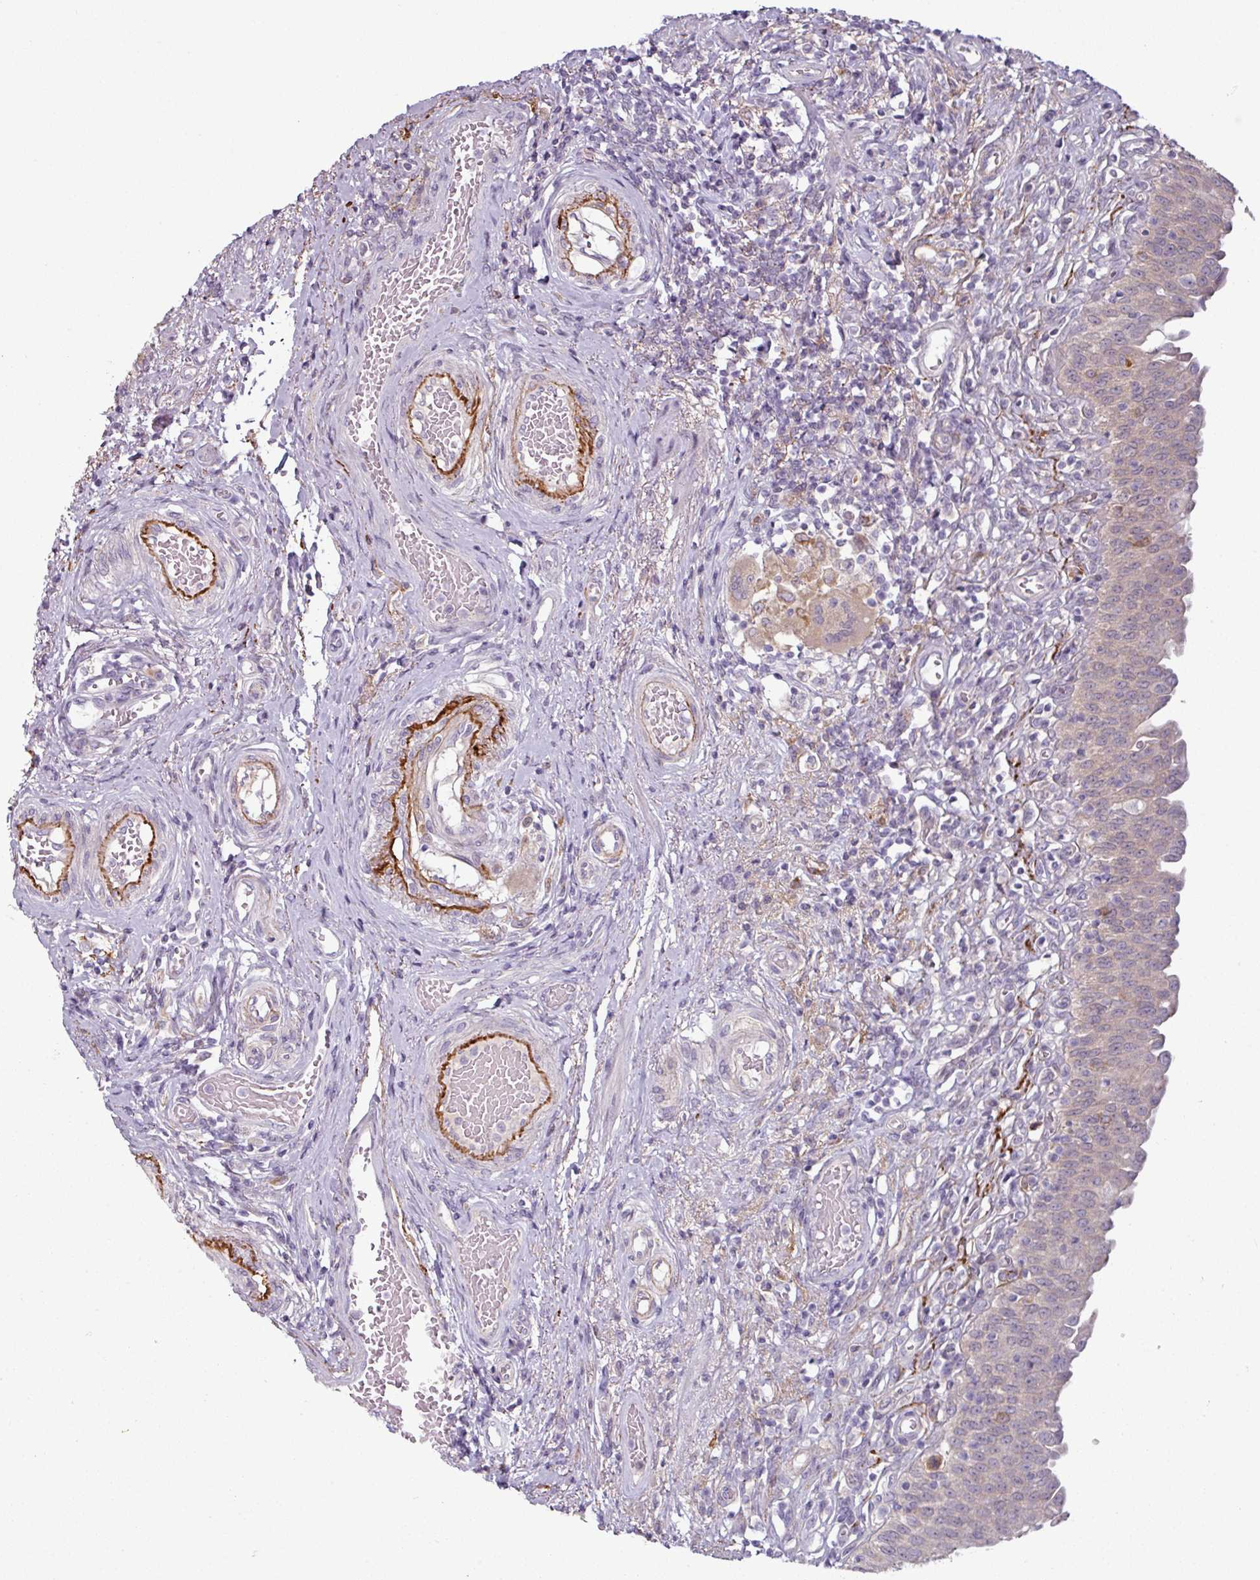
{"staining": {"intensity": "weak", "quantity": "25%-75%", "location": "cytoplasmic/membranous"}, "tissue": "urinary bladder", "cell_type": "Urothelial cells", "image_type": "normal", "snomed": [{"axis": "morphology", "description": "Normal tissue, NOS"}, {"axis": "topography", "description": "Urinary bladder"}], "caption": "Urinary bladder stained with IHC reveals weak cytoplasmic/membranous staining in about 25%-75% of urothelial cells.", "gene": "MTMR14", "patient": {"sex": "male", "age": 71}}